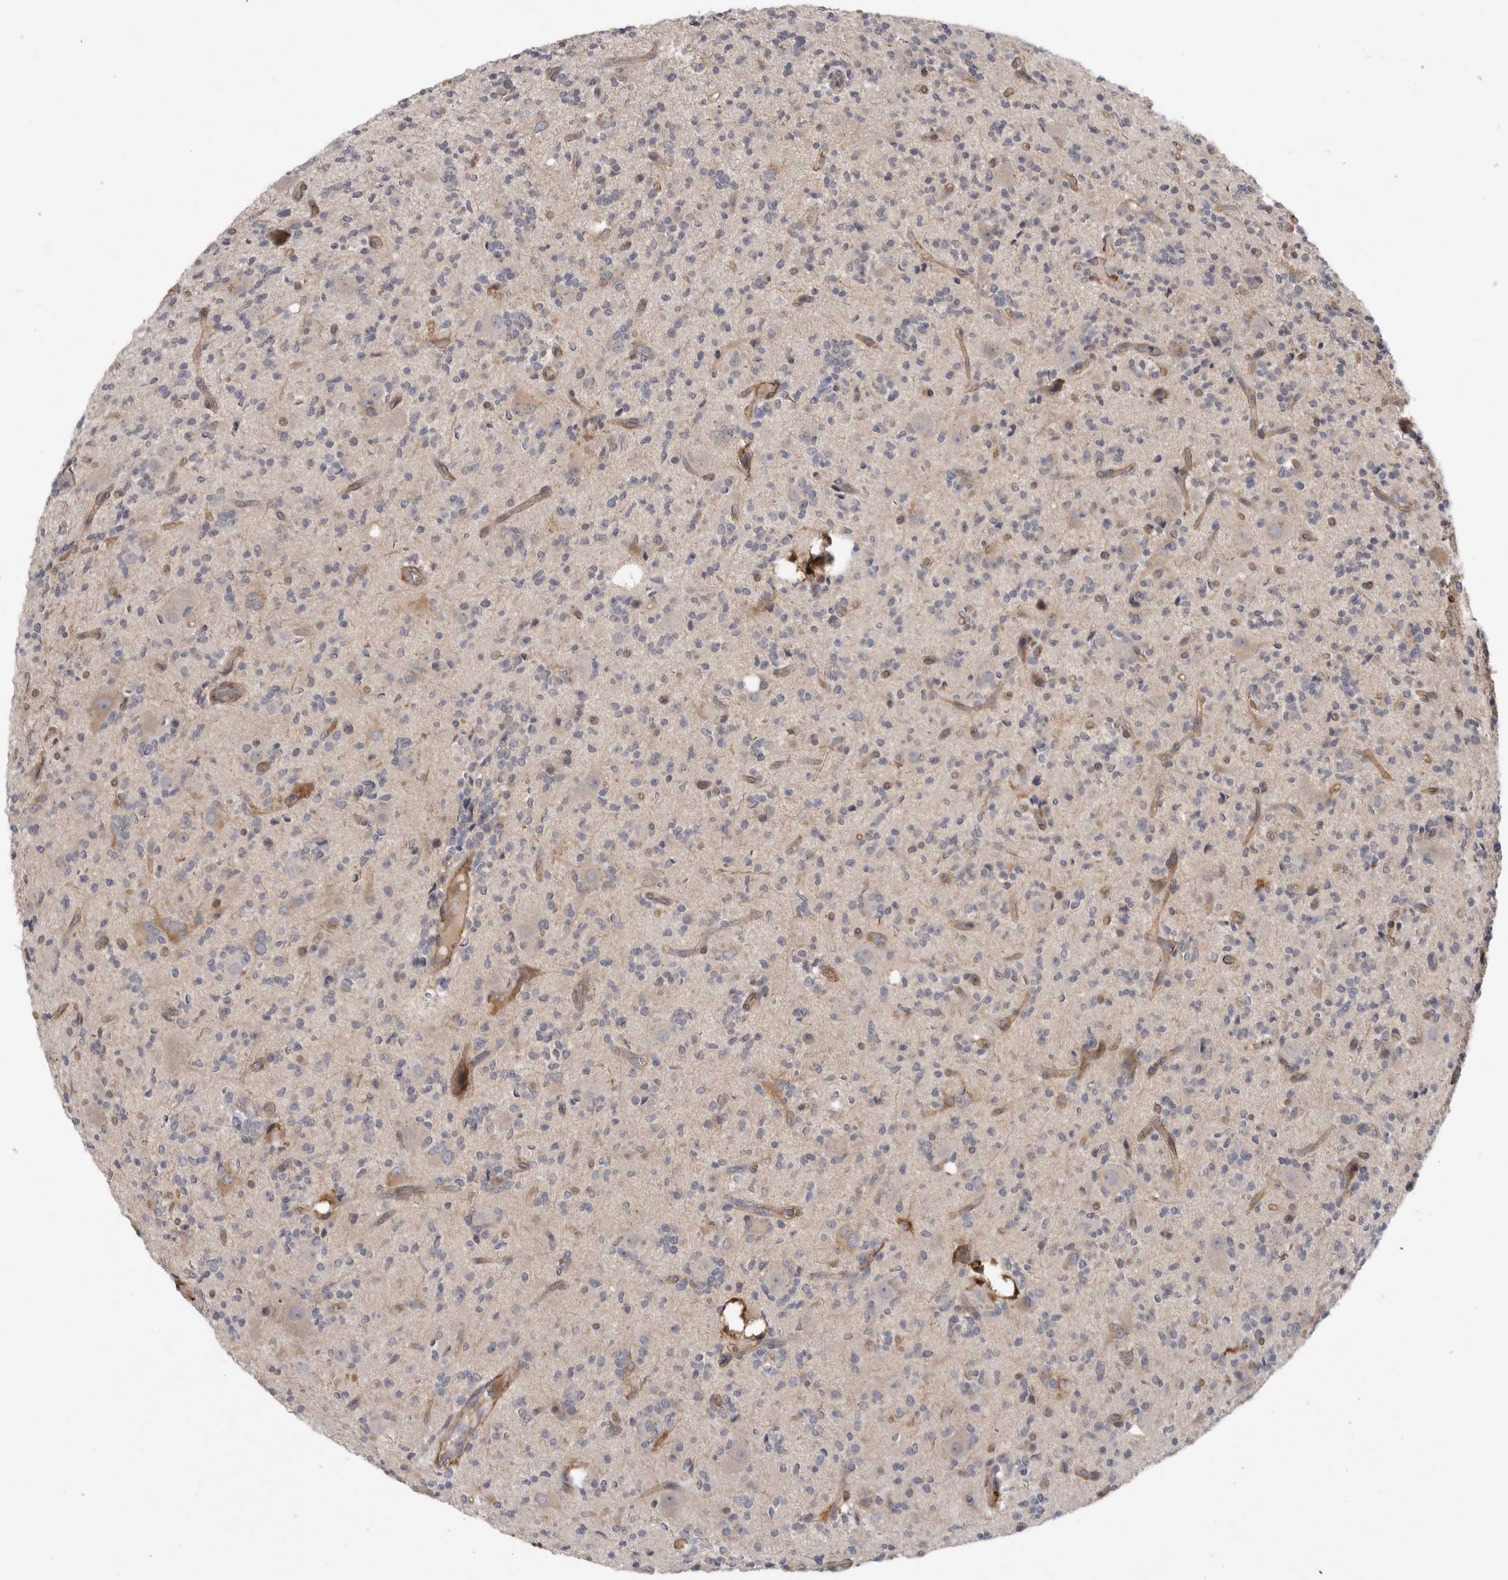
{"staining": {"intensity": "negative", "quantity": "none", "location": "none"}, "tissue": "glioma", "cell_type": "Tumor cells", "image_type": "cancer", "snomed": [{"axis": "morphology", "description": "Glioma, malignant, High grade"}, {"axis": "topography", "description": "Brain"}], "caption": "DAB immunohistochemical staining of human glioma exhibits no significant staining in tumor cells.", "gene": "ANKFY1", "patient": {"sex": "male", "age": 34}}